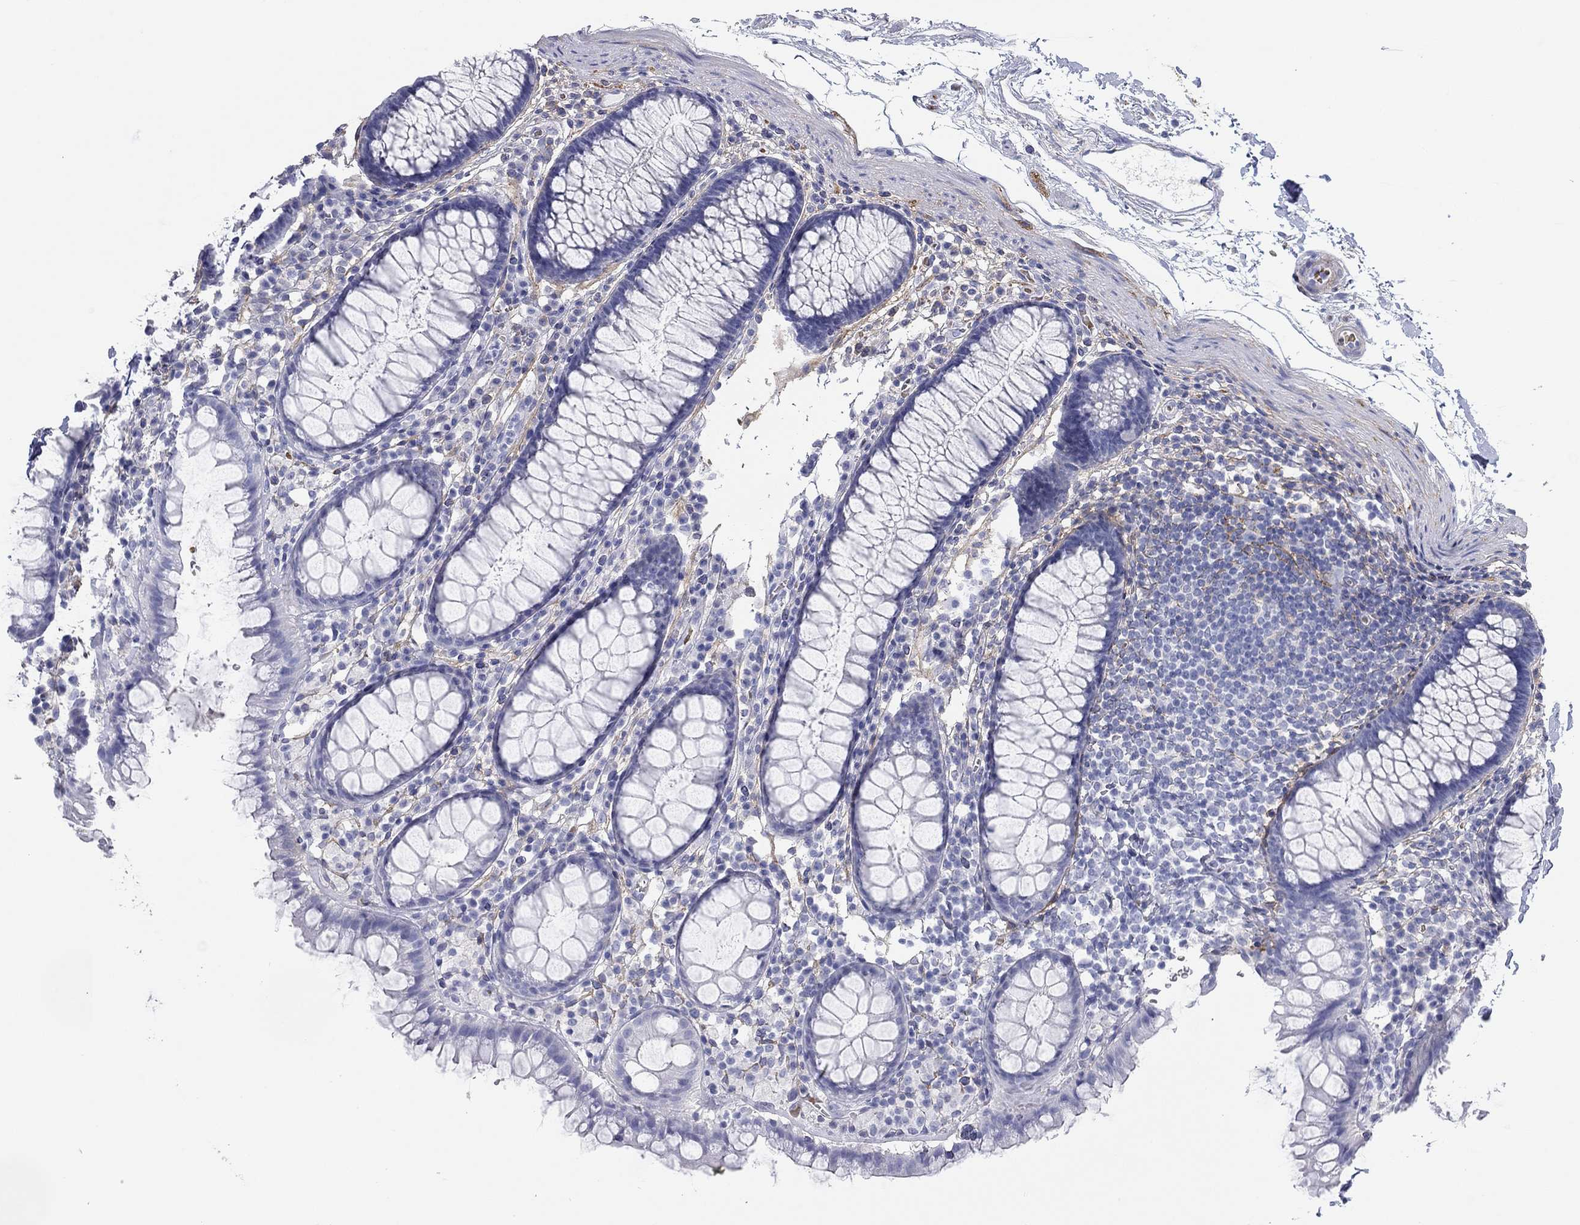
{"staining": {"intensity": "negative", "quantity": "none", "location": "none"}, "tissue": "colon", "cell_type": "Endothelial cells", "image_type": "normal", "snomed": [{"axis": "morphology", "description": "Normal tissue, NOS"}, {"axis": "topography", "description": "Colon"}], "caption": "This is an immunohistochemistry micrograph of unremarkable colon. There is no positivity in endothelial cells.", "gene": "GPC1", "patient": {"sex": "male", "age": 76}}